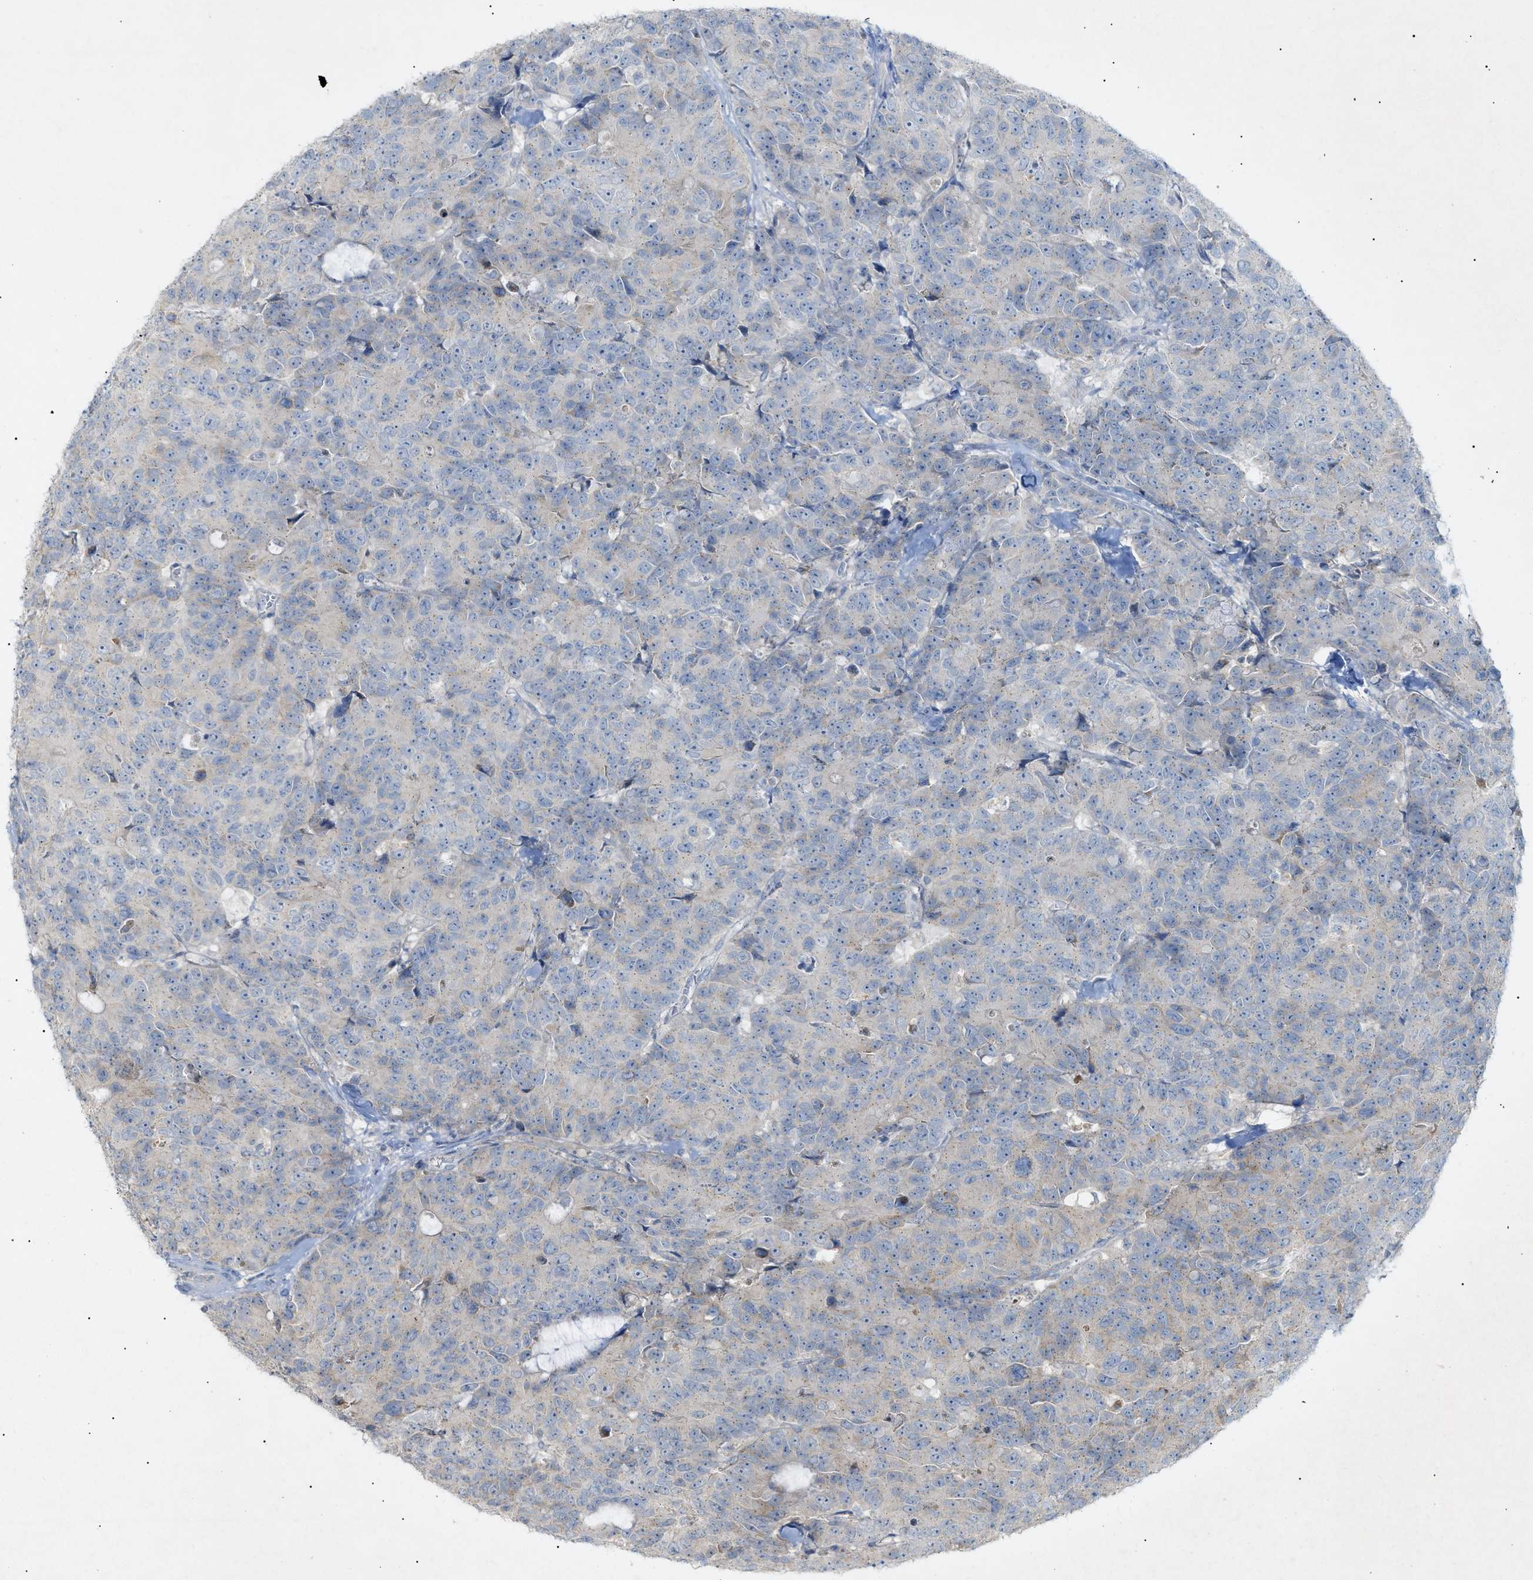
{"staining": {"intensity": "negative", "quantity": "none", "location": "none"}, "tissue": "colorectal cancer", "cell_type": "Tumor cells", "image_type": "cancer", "snomed": [{"axis": "morphology", "description": "Adenocarcinoma, NOS"}, {"axis": "topography", "description": "Colon"}], "caption": "Protein analysis of colorectal adenocarcinoma displays no significant positivity in tumor cells. The staining is performed using DAB brown chromogen with nuclei counter-stained in using hematoxylin.", "gene": "SLC25A31", "patient": {"sex": "female", "age": 86}}